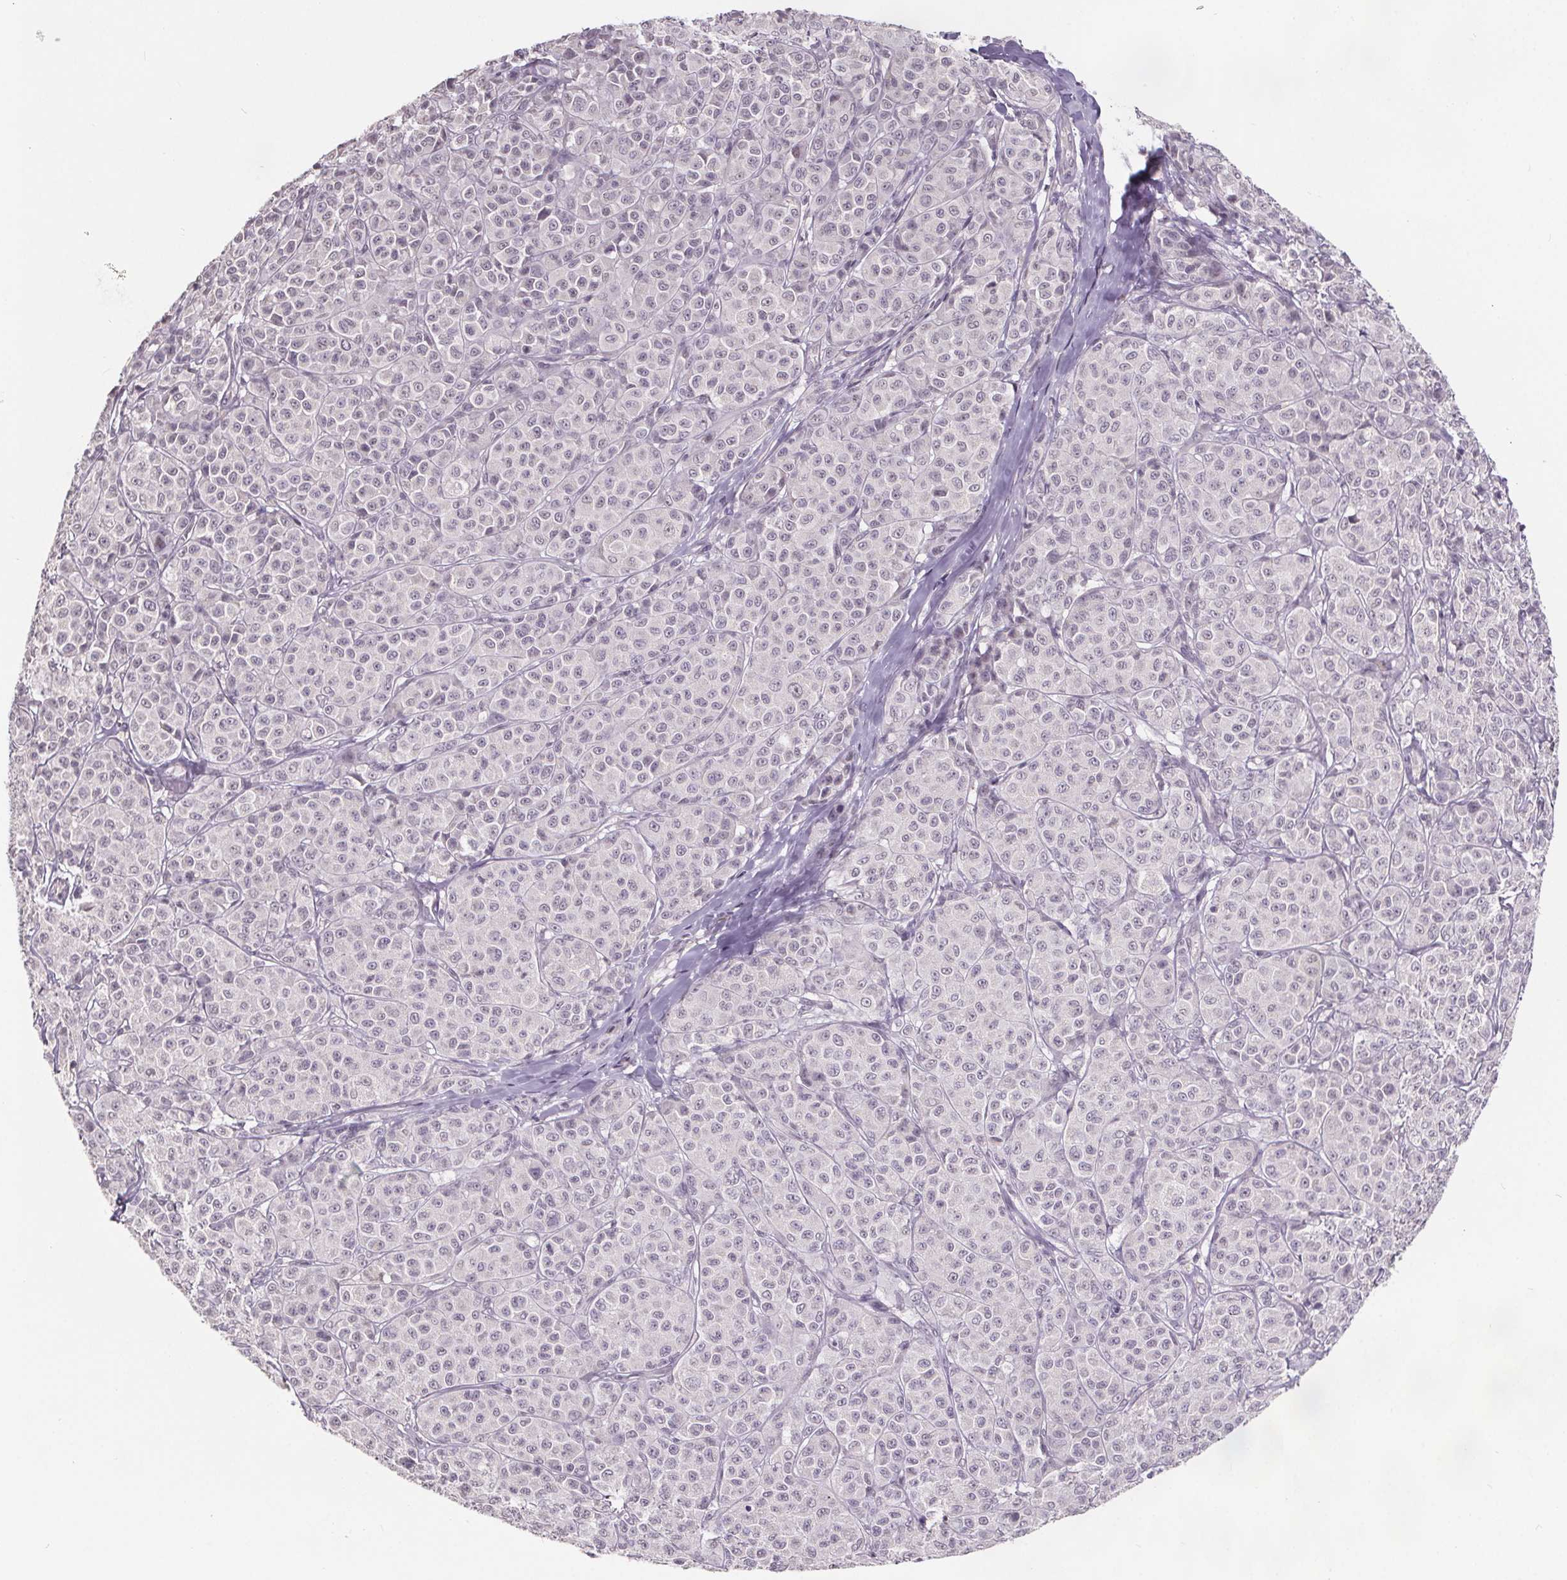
{"staining": {"intensity": "negative", "quantity": "none", "location": "none"}, "tissue": "melanoma", "cell_type": "Tumor cells", "image_type": "cancer", "snomed": [{"axis": "morphology", "description": "Malignant melanoma, NOS"}, {"axis": "topography", "description": "Skin"}], "caption": "Tumor cells are negative for brown protein staining in malignant melanoma.", "gene": "NKX6-1", "patient": {"sex": "male", "age": 89}}